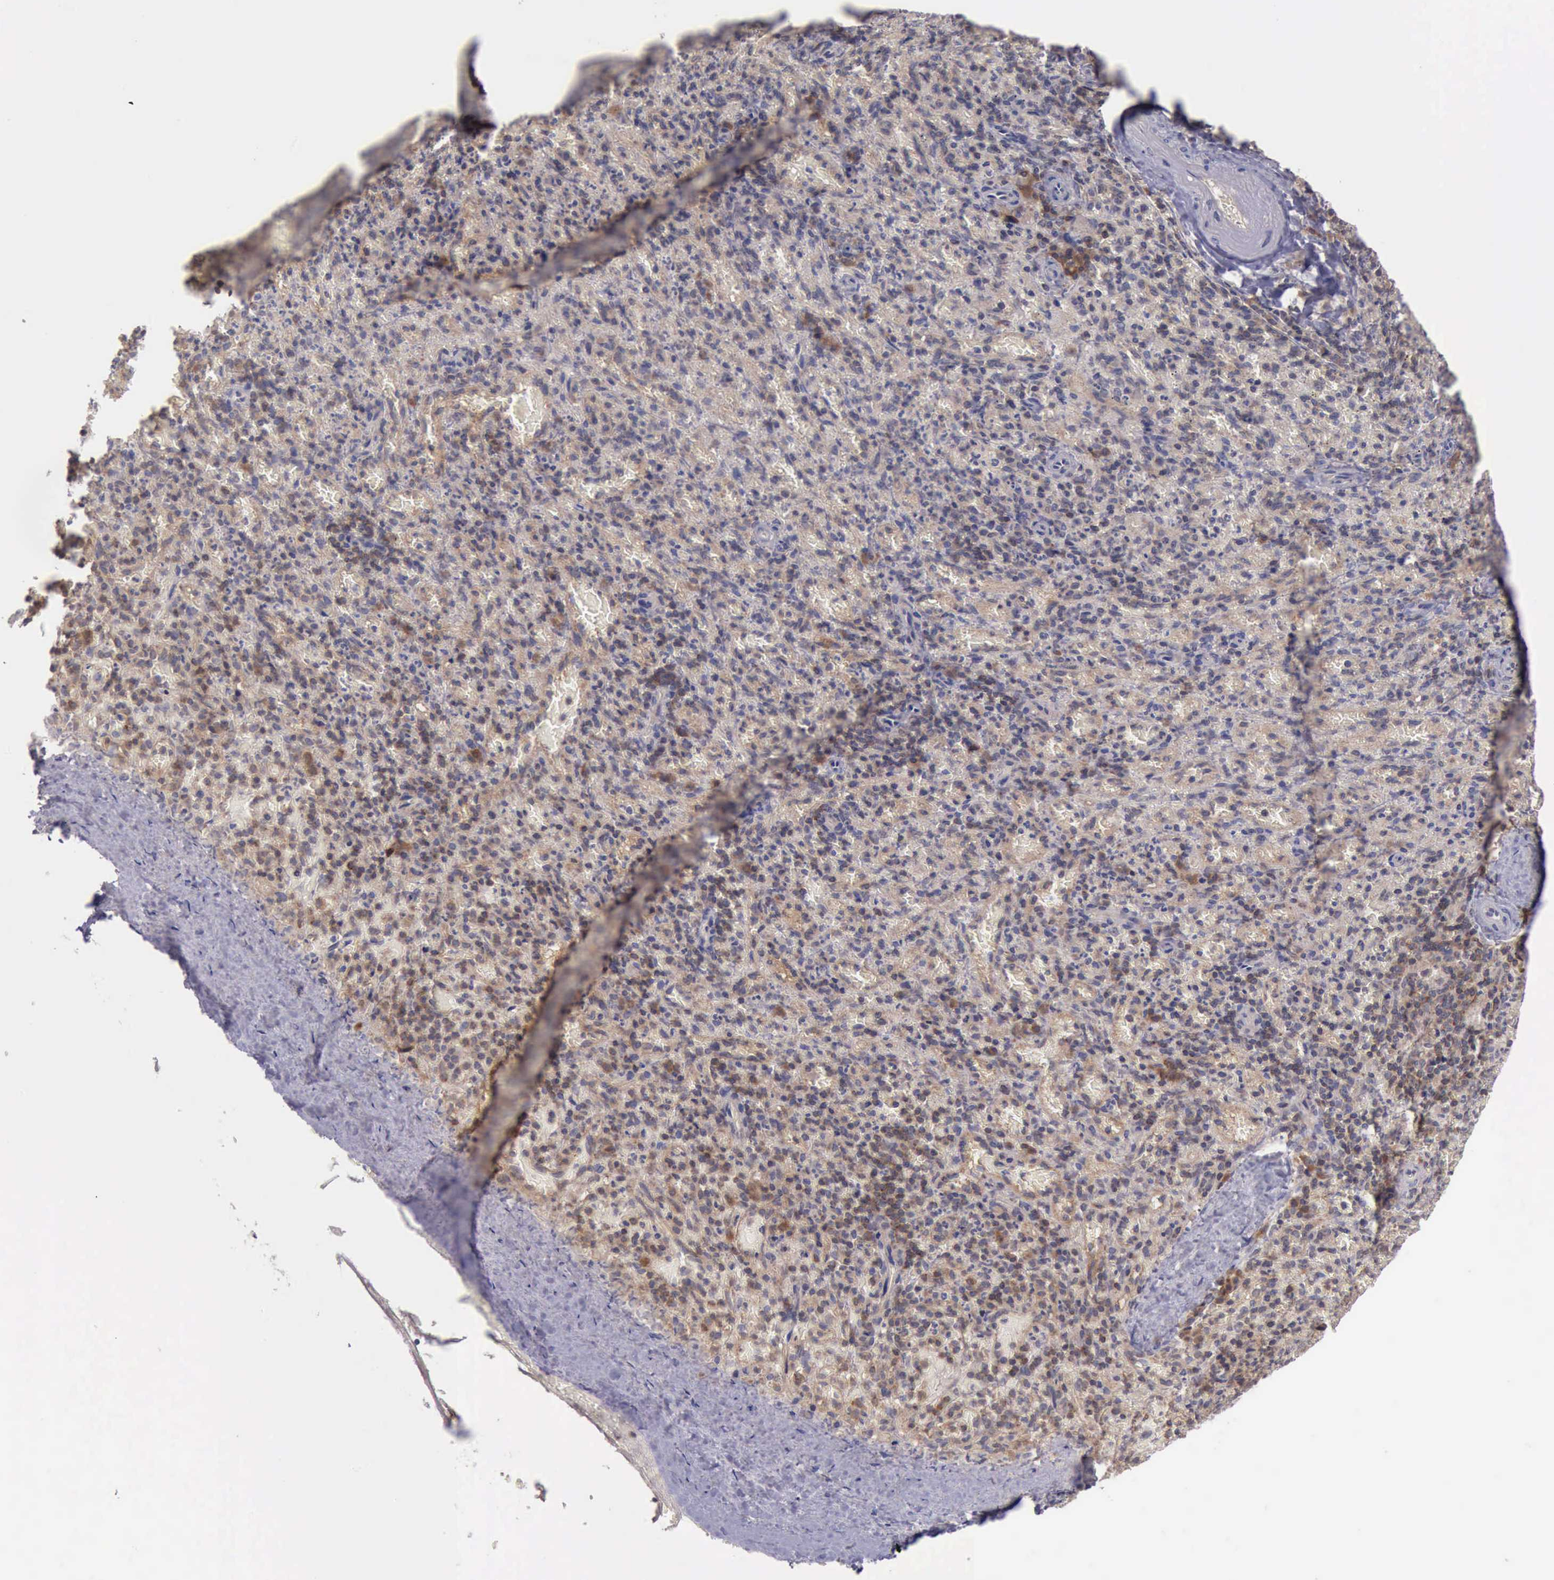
{"staining": {"intensity": "negative", "quantity": "none", "location": "none"}, "tissue": "spleen", "cell_type": "Cells in red pulp", "image_type": "normal", "snomed": [{"axis": "morphology", "description": "Normal tissue, NOS"}, {"axis": "topography", "description": "Spleen"}], "caption": "This is a photomicrograph of immunohistochemistry (IHC) staining of benign spleen, which shows no positivity in cells in red pulp. (DAB immunohistochemistry (IHC) with hematoxylin counter stain).", "gene": "RAB39B", "patient": {"sex": "female", "age": 50}}